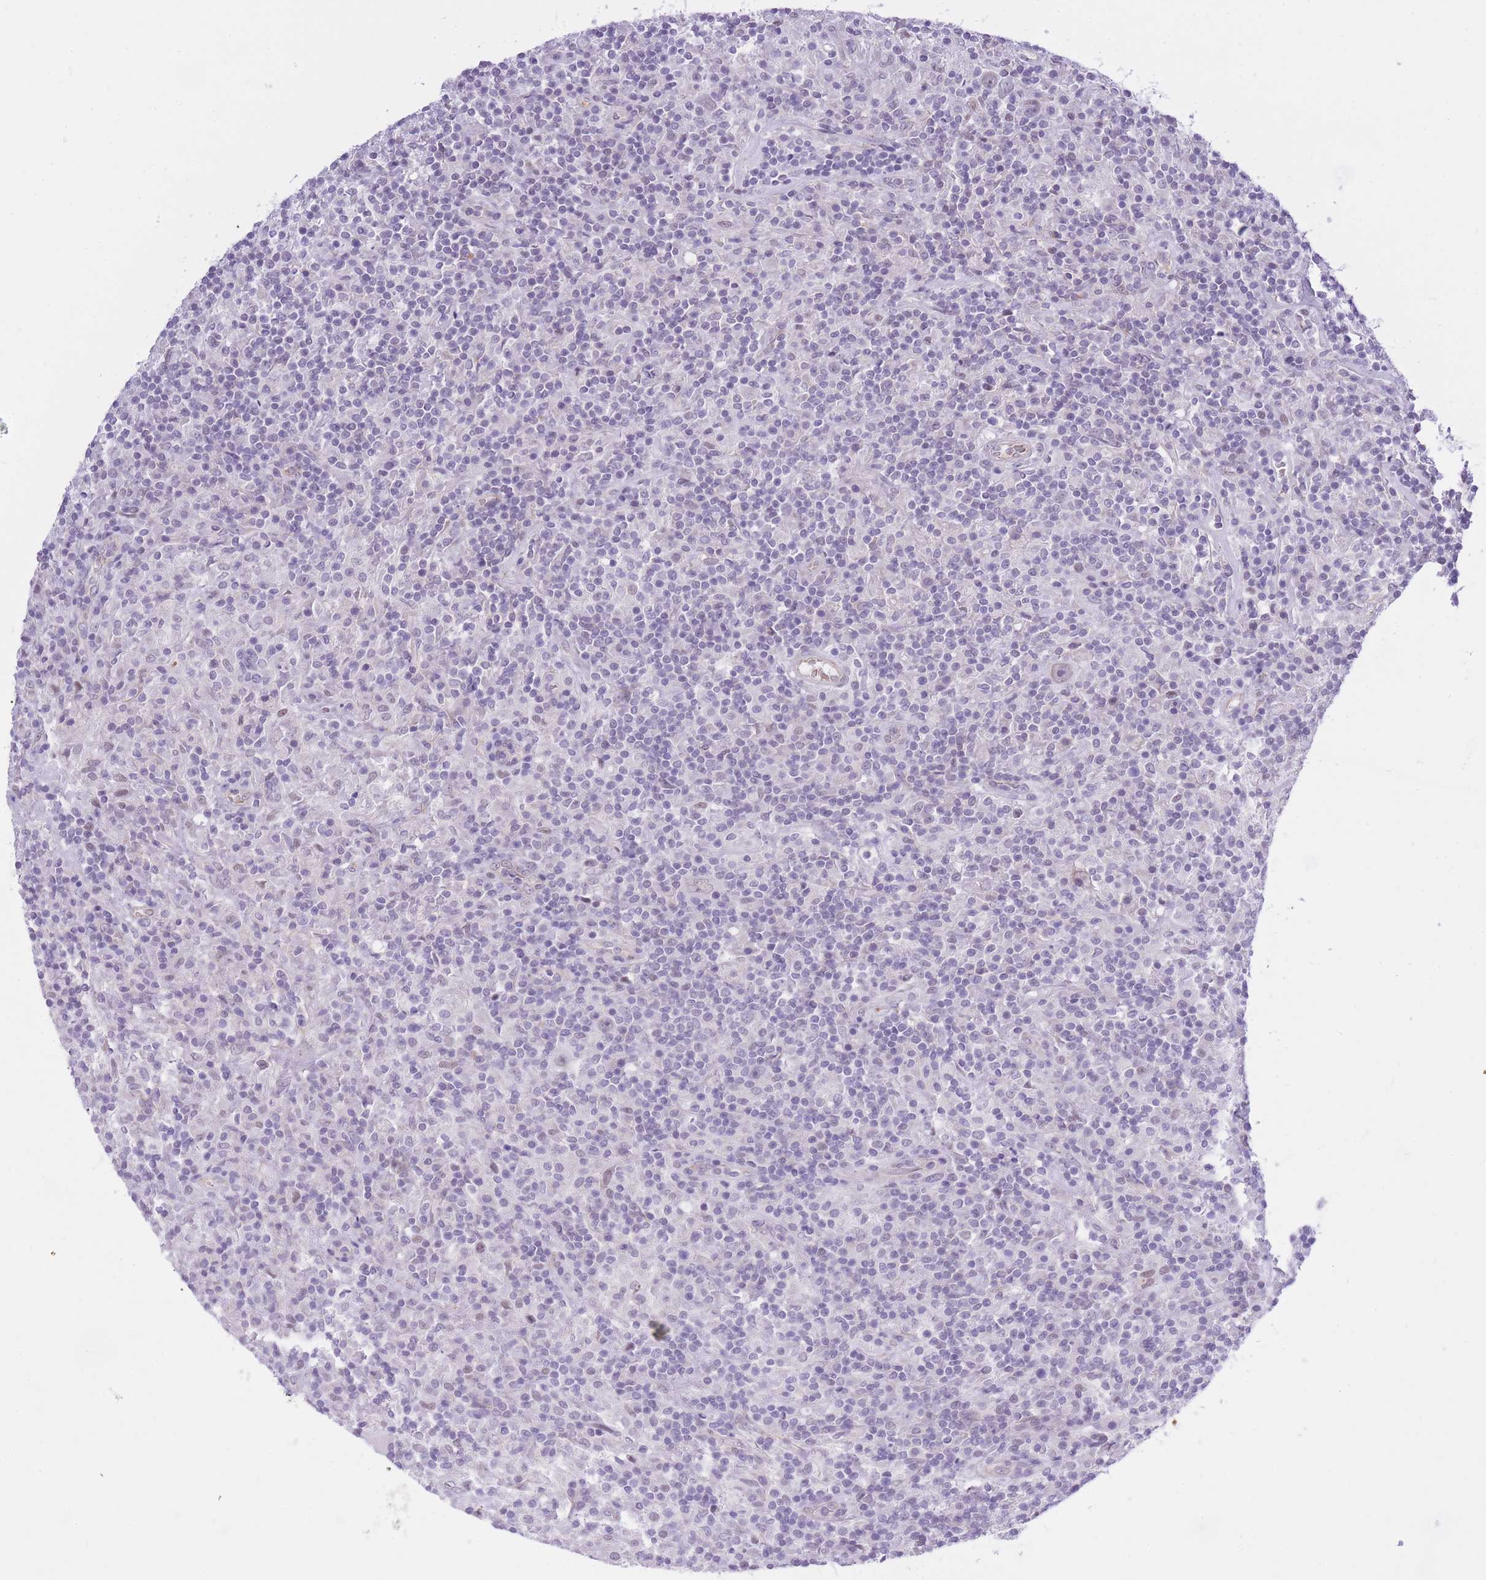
{"staining": {"intensity": "negative", "quantity": "none", "location": "none"}, "tissue": "lymphoma", "cell_type": "Tumor cells", "image_type": "cancer", "snomed": [{"axis": "morphology", "description": "Hodgkin's disease, NOS"}, {"axis": "topography", "description": "Lymph node"}], "caption": "High magnification brightfield microscopy of Hodgkin's disease stained with DAB (brown) and counterstained with hematoxylin (blue): tumor cells show no significant positivity.", "gene": "MEIOSIN", "patient": {"sex": "male", "age": 70}}